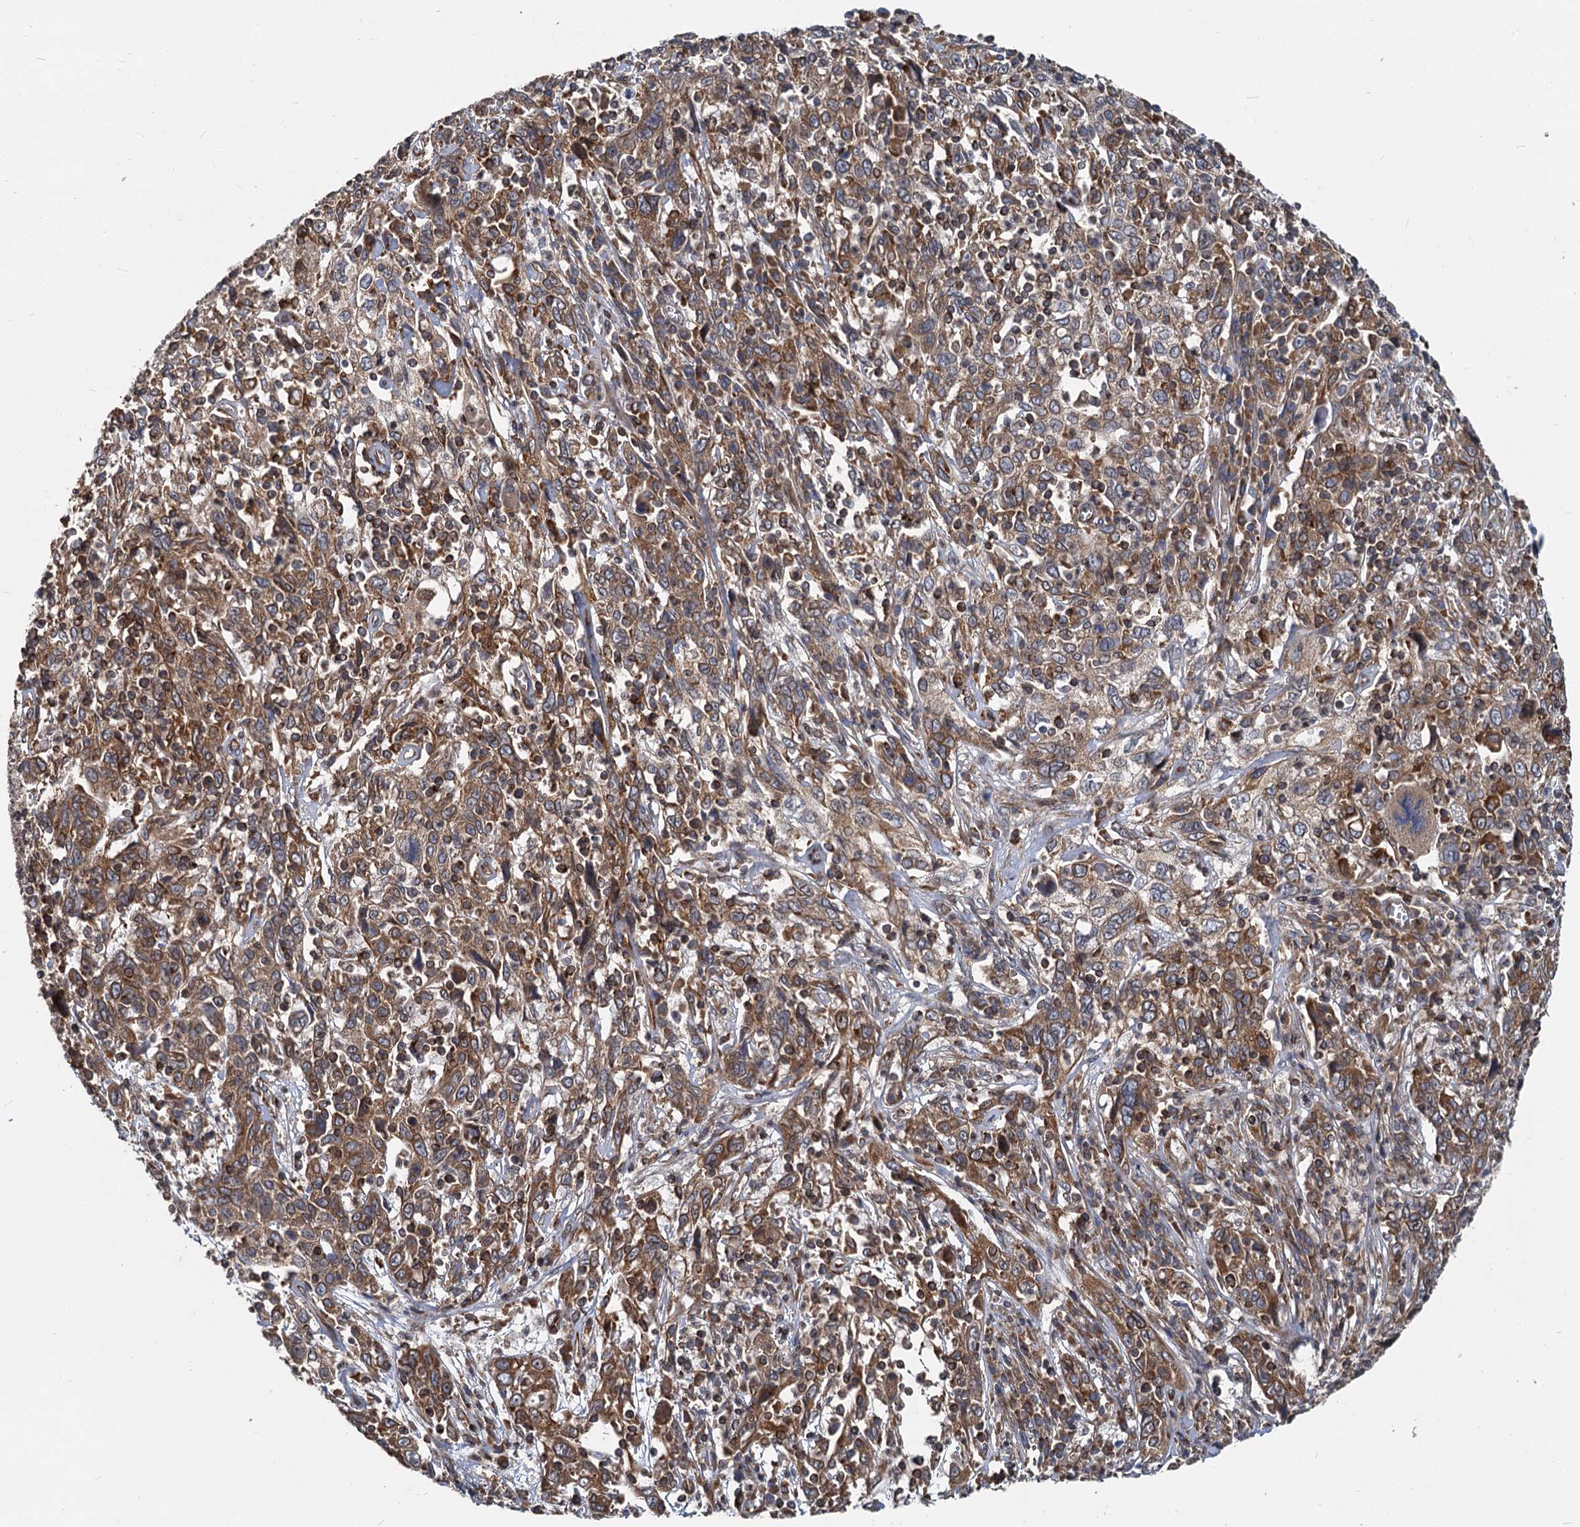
{"staining": {"intensity": "moderate", "quantity": ">75%", "location": "cytoplasmic/membranous"}, "tissue": "cervical cancer", "cell_type": "Tumor cells", "image_type": "cancer", "snomed": [{"axis": "morphology", "description": "Squamous cell carcinoma, NOS"}, {"axis": "topography", "description": "Cervix"}], "caption": "This is a photomicrograph of immunohistochemistry staining of cervical cancer, which shows moderate staining in the cytoplasmic/membranous of tumor cells.", "gene": "STIM1", "patient": {"sex": "female", "age": 46}}